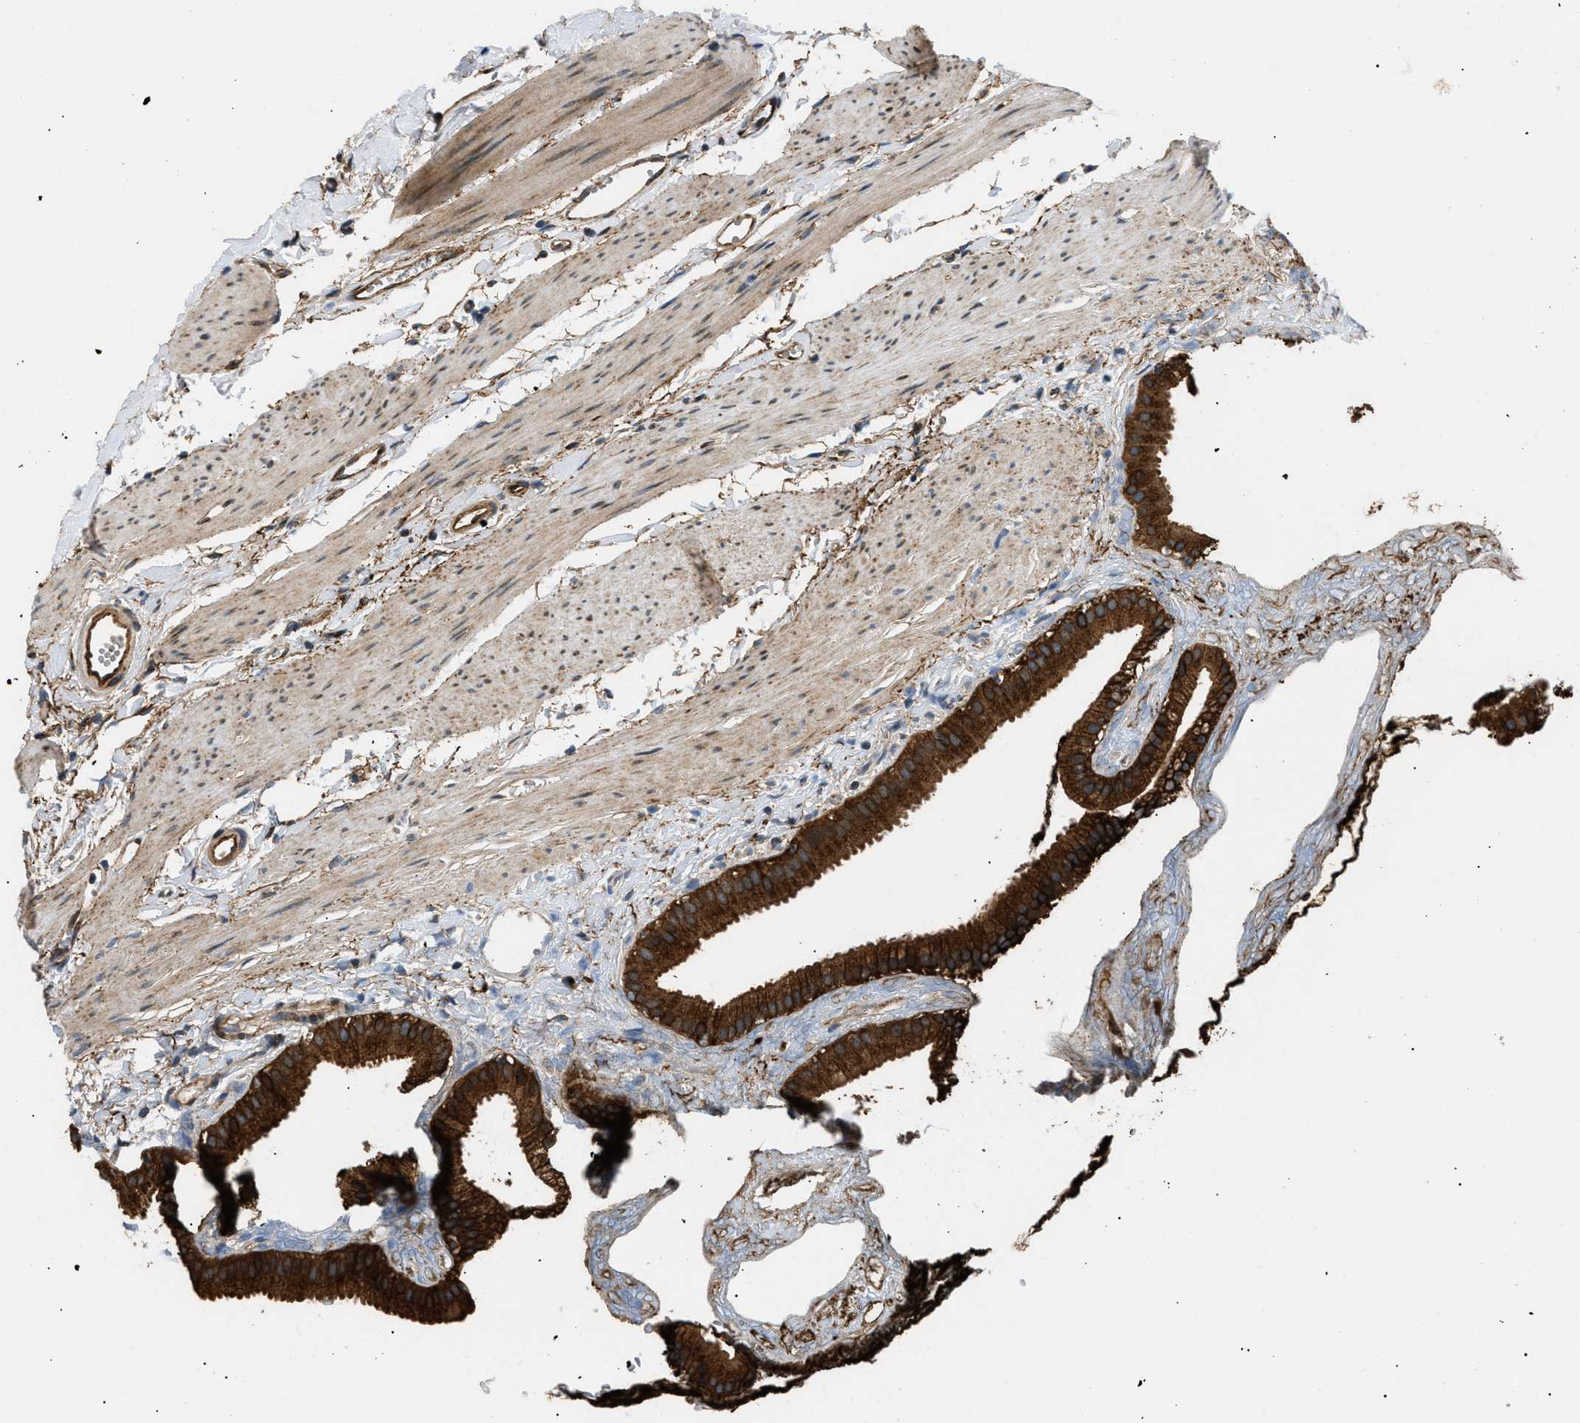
{"staining": {"intensity": "strong", "quantity": ">75%", "location": "cytoplasmic/membranous"}, "tissue": "gallbladder", "cell_type": "Glandular cells", "image_type": "normal", "snomed": [{"axis": "morphology", "description": "Normal tissue, NOS"}, {"axis": "topography", "description": "Gallbladder"}], "caption": "Immunohistochemistry (IHC) image of normal gallbladder: gallbladder stained using IHC displays high levels of strong protein expression localized specifically in the cytoplasmic/membranous of glandular cells, appearing as a cytoplasmic/membranous brown color.", "gene": "LYSMD3", "patient": {"sex": "female", "age": 64}}